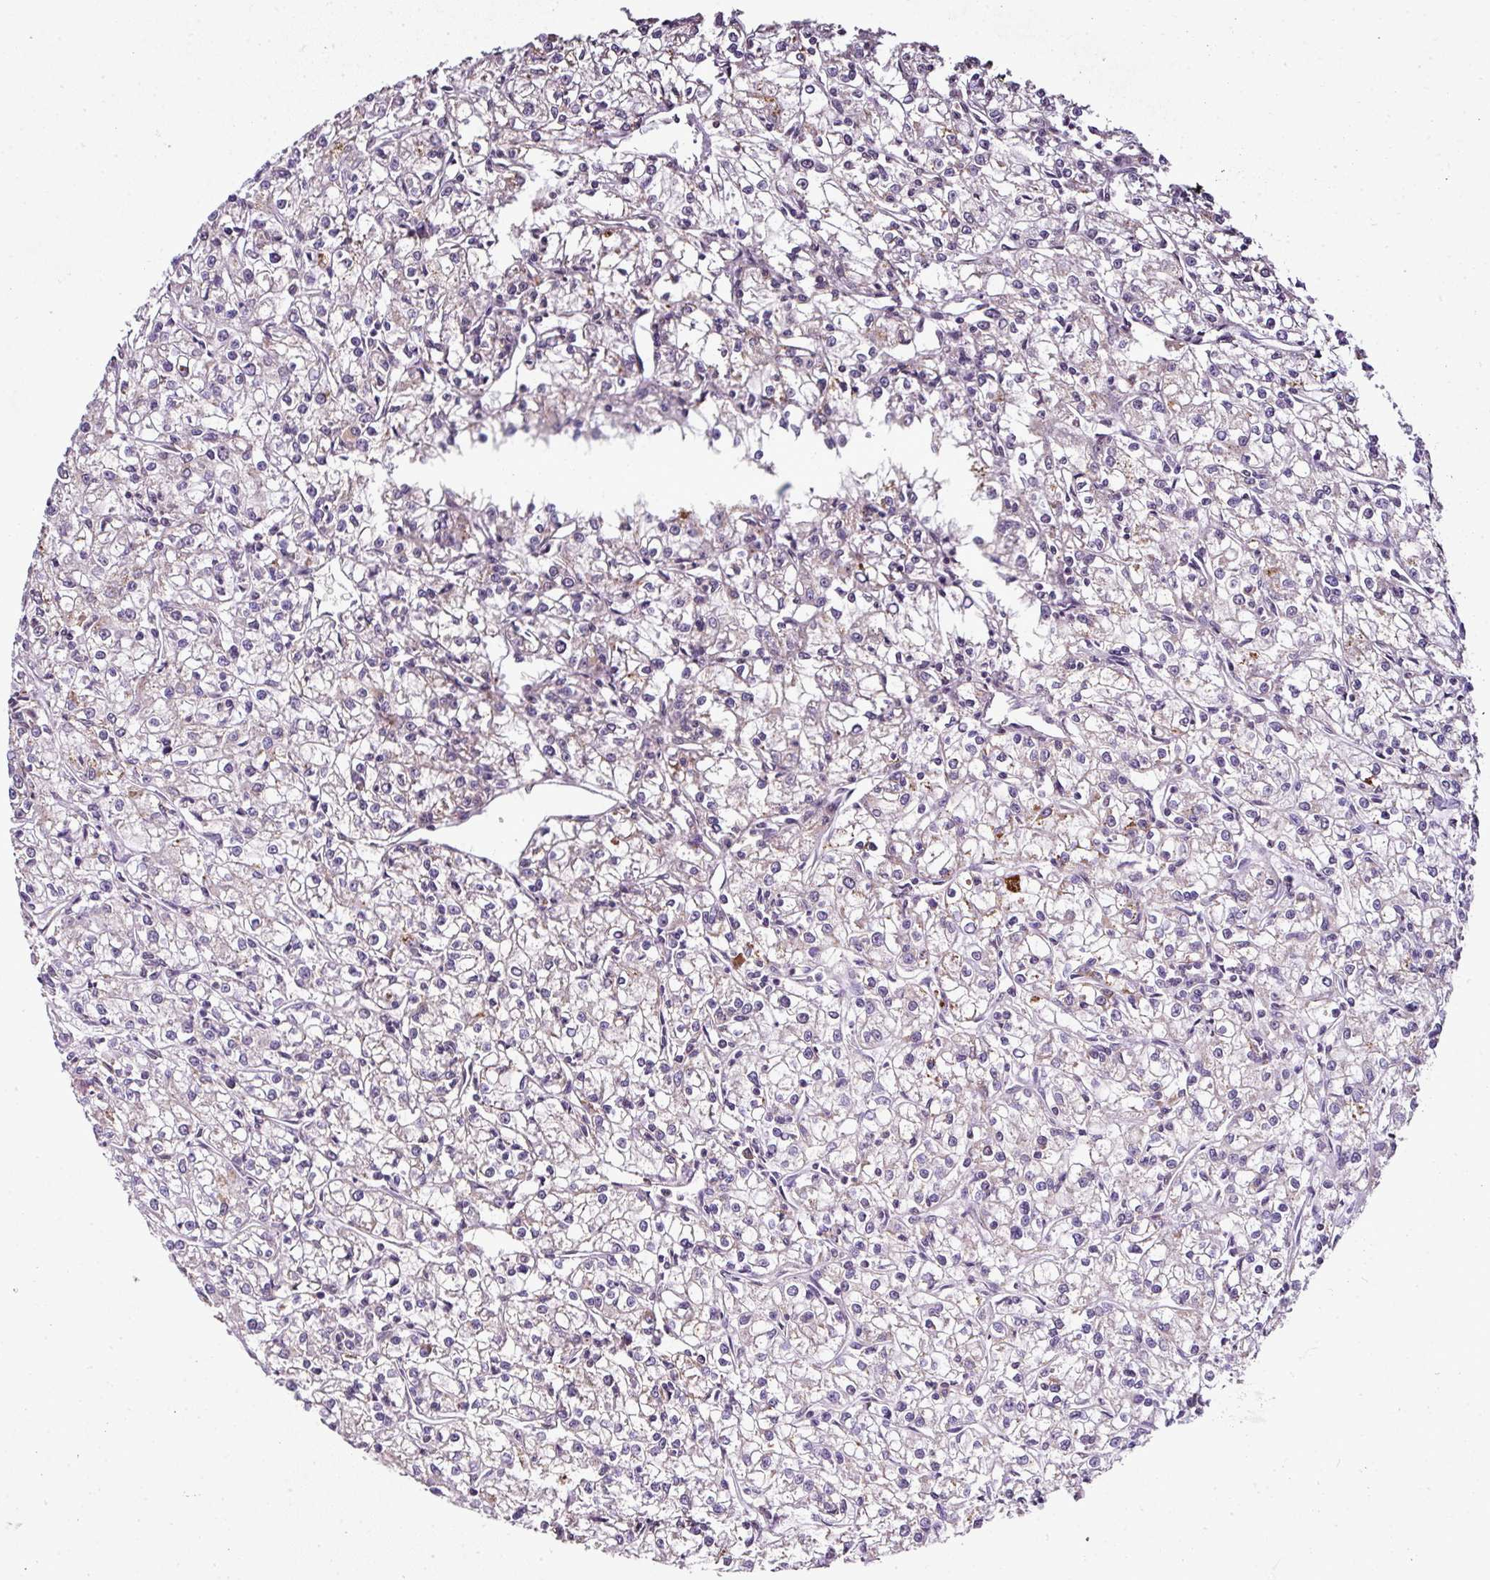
{"staining": {"intensity": "negative", "quantity": "none", "location": "none"}, "tissue": "renal cancer", "cell_type": "Tumor cells", "image_type": "cancer", "snomed": [{"axis": "morphology", "description": "Adenocarcinoma, NOS"}, {"axis": "topography", "description": "Kidney"}], "caption": "Renal adenocarcinoma stained for a protein using immunohistochemistry (IHC) displays no positivity tumor cells.", "gene": "JPH2", "patient": {"sex": "female", "age": 59}}